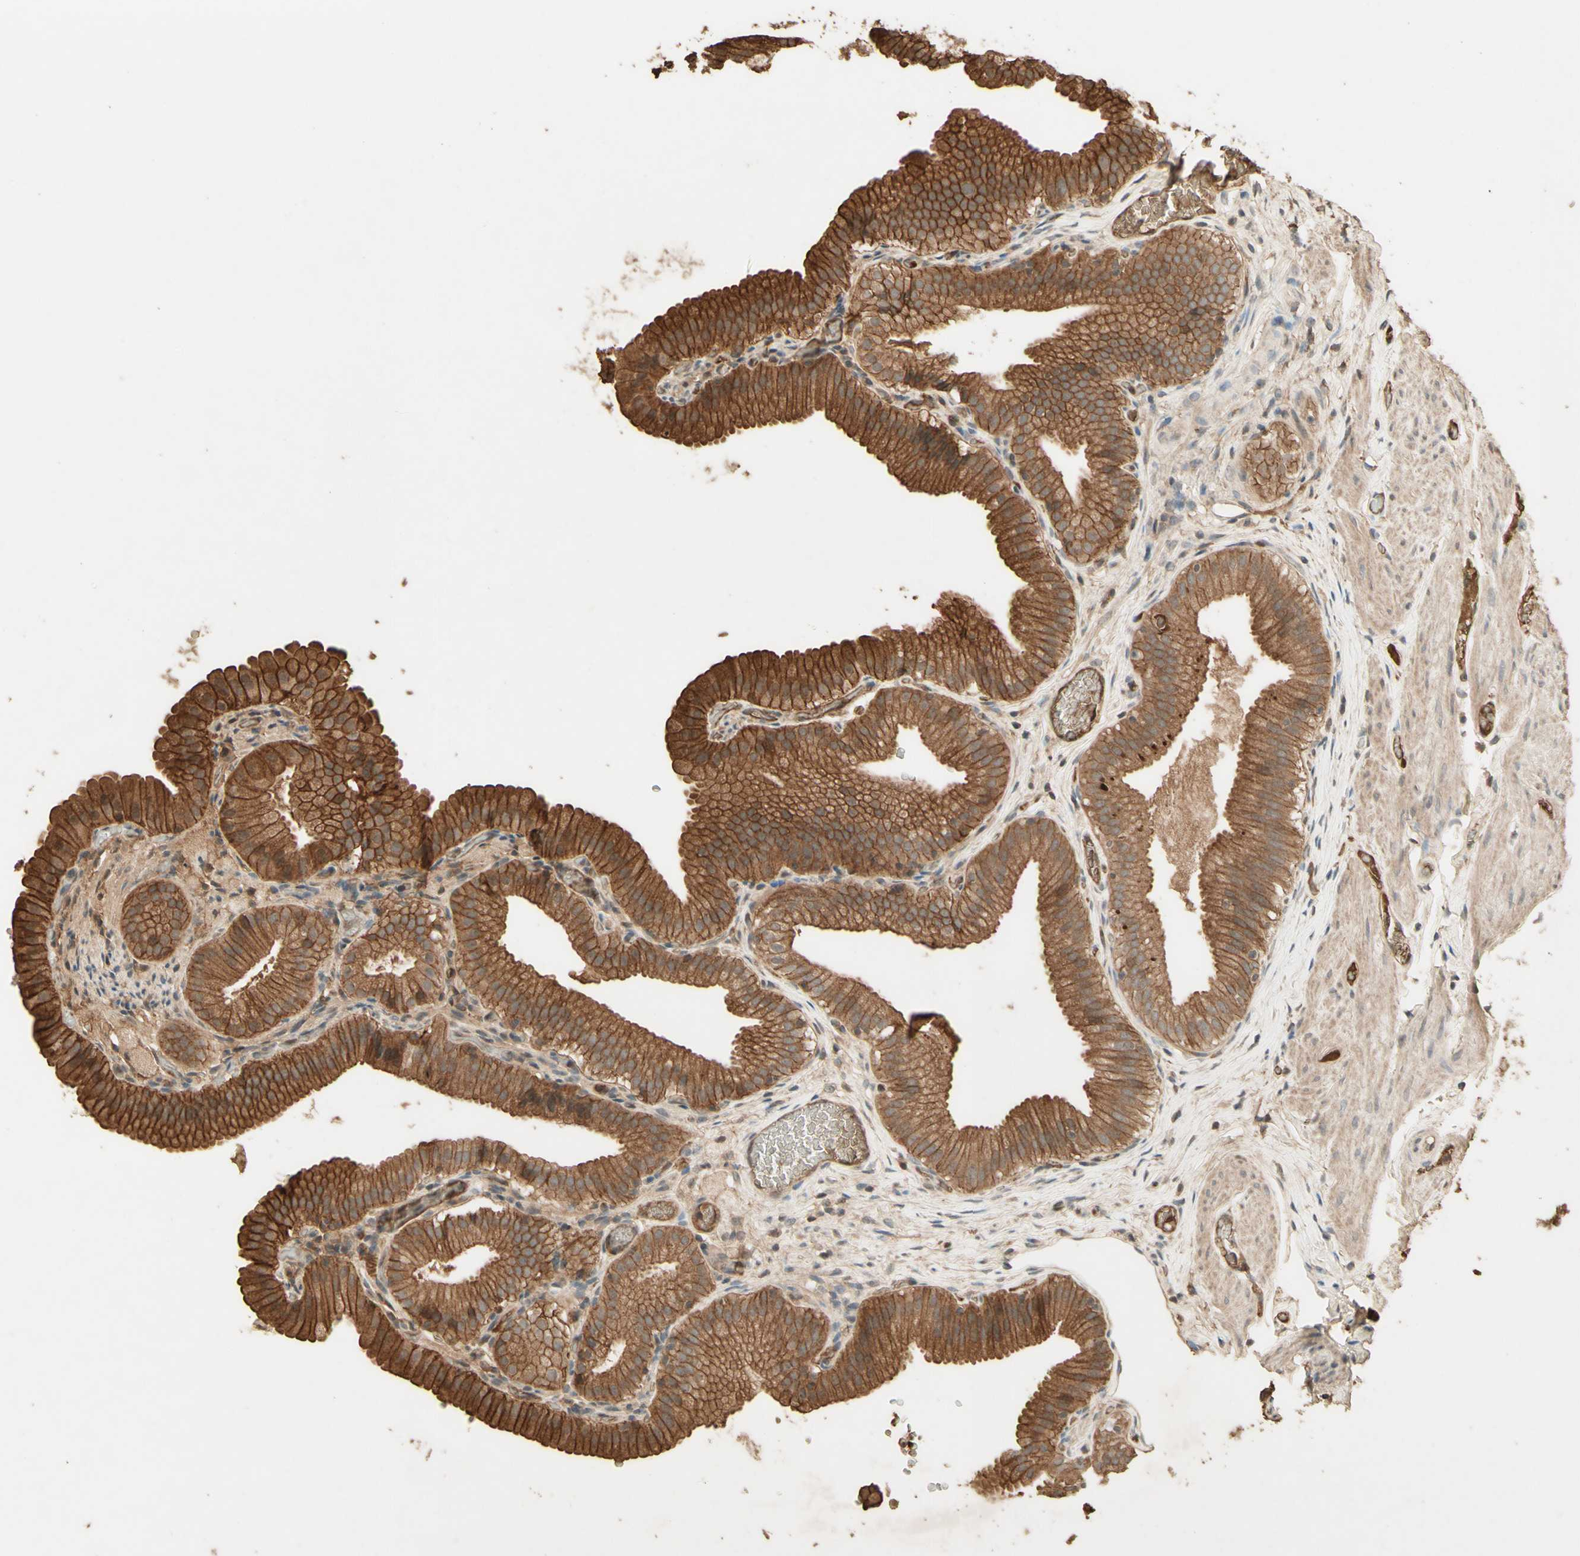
{"staining": {"intensity": "moderate", "quantity": ">75%", "location": "cytoplasmic/membranous"}, "tissue": "gallbladder", "cell_type": "Glandular cells", "image_type": "normal", "snomed": [{"axis": "morphology", "description": "Normal tissue, NOS"}, {"axis": "topography", "description": "Gallbladder"}], "caption": "A micrograph of human gallbladder stained for a protein exhibits moderate cytoplasmic/membranous brown staining in glandular cells. The protein of interest is stained brown, and the nuclei are stained in blue (DAB (3,3'-diaminobenzidine) IHC with brightfield microscopy, high magnification).", "gene": "SMAD9", "patient": {"sex": "male", "age": 54}}